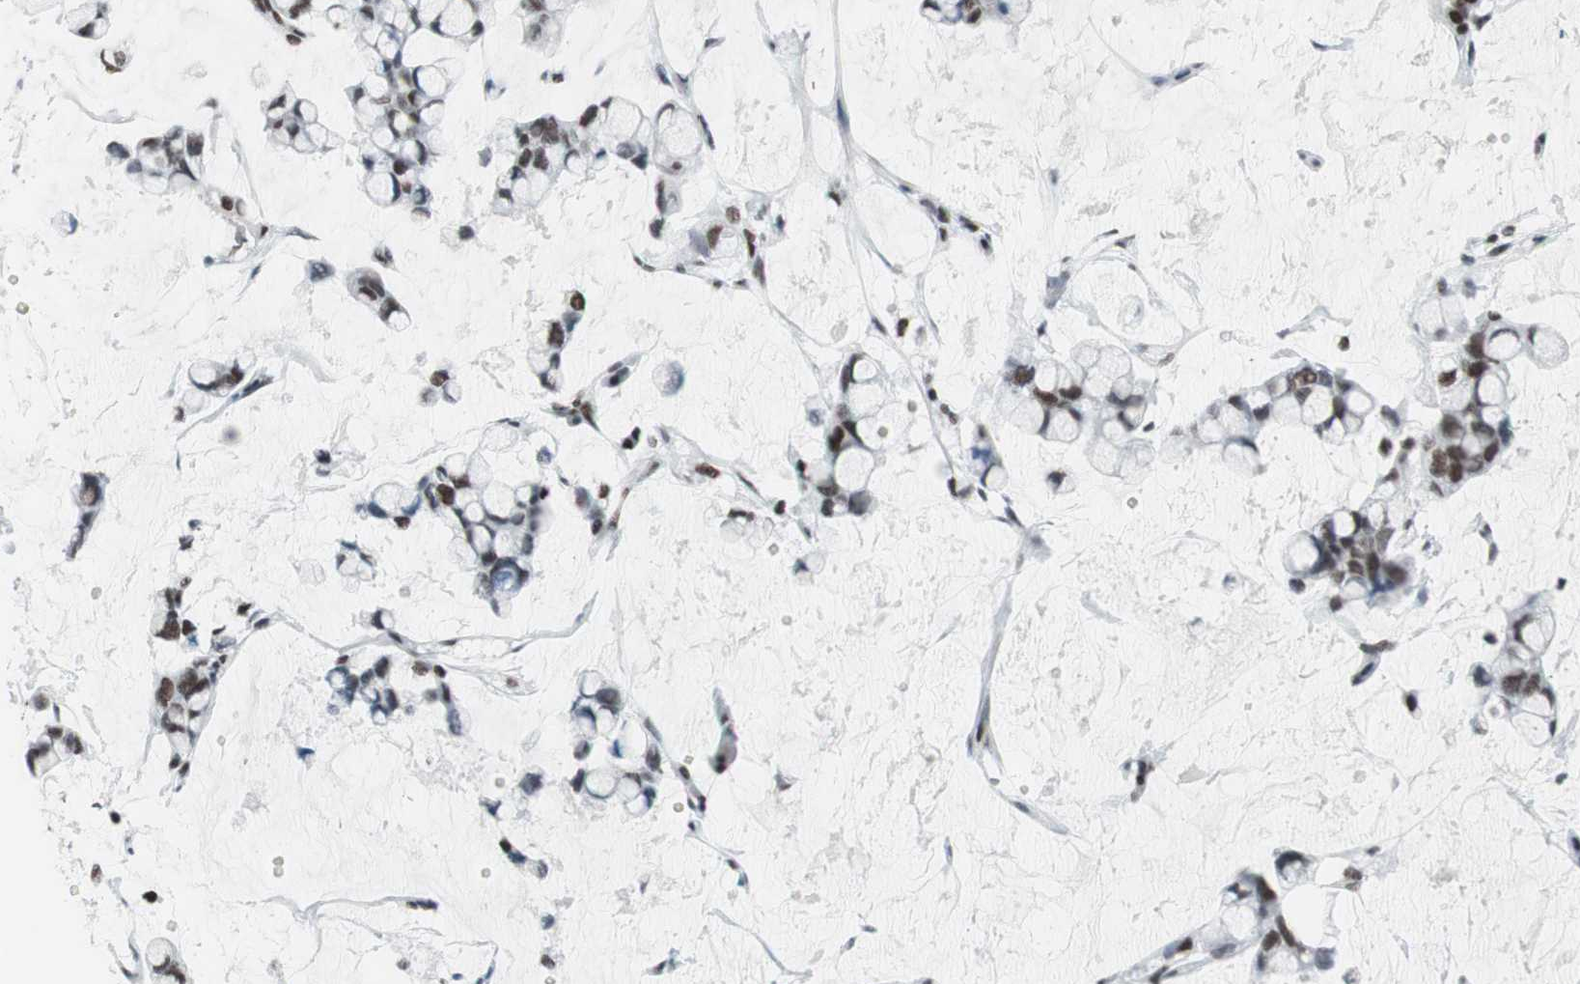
{"staining": {"intensity": "moderate", "quantity": ">75%", "location": "nuclear"}, "tissue": "stomach cancer", "cell_type": "Tumor cells", "image_type": "cancer", "snomed": [{"axis": "morphology", "description": "Adenocarcinoma, NOS"}, {"axis": "topography", "description": "Stomach, lower"}], "caption": "IHC of human adenocarcinoma (stomach) demonstrates medium levels of moderate nuclear positivity in about >75% of tumor cells.", "gene": "ARID1A", "patient": {"sex": "male", "age": 84}}